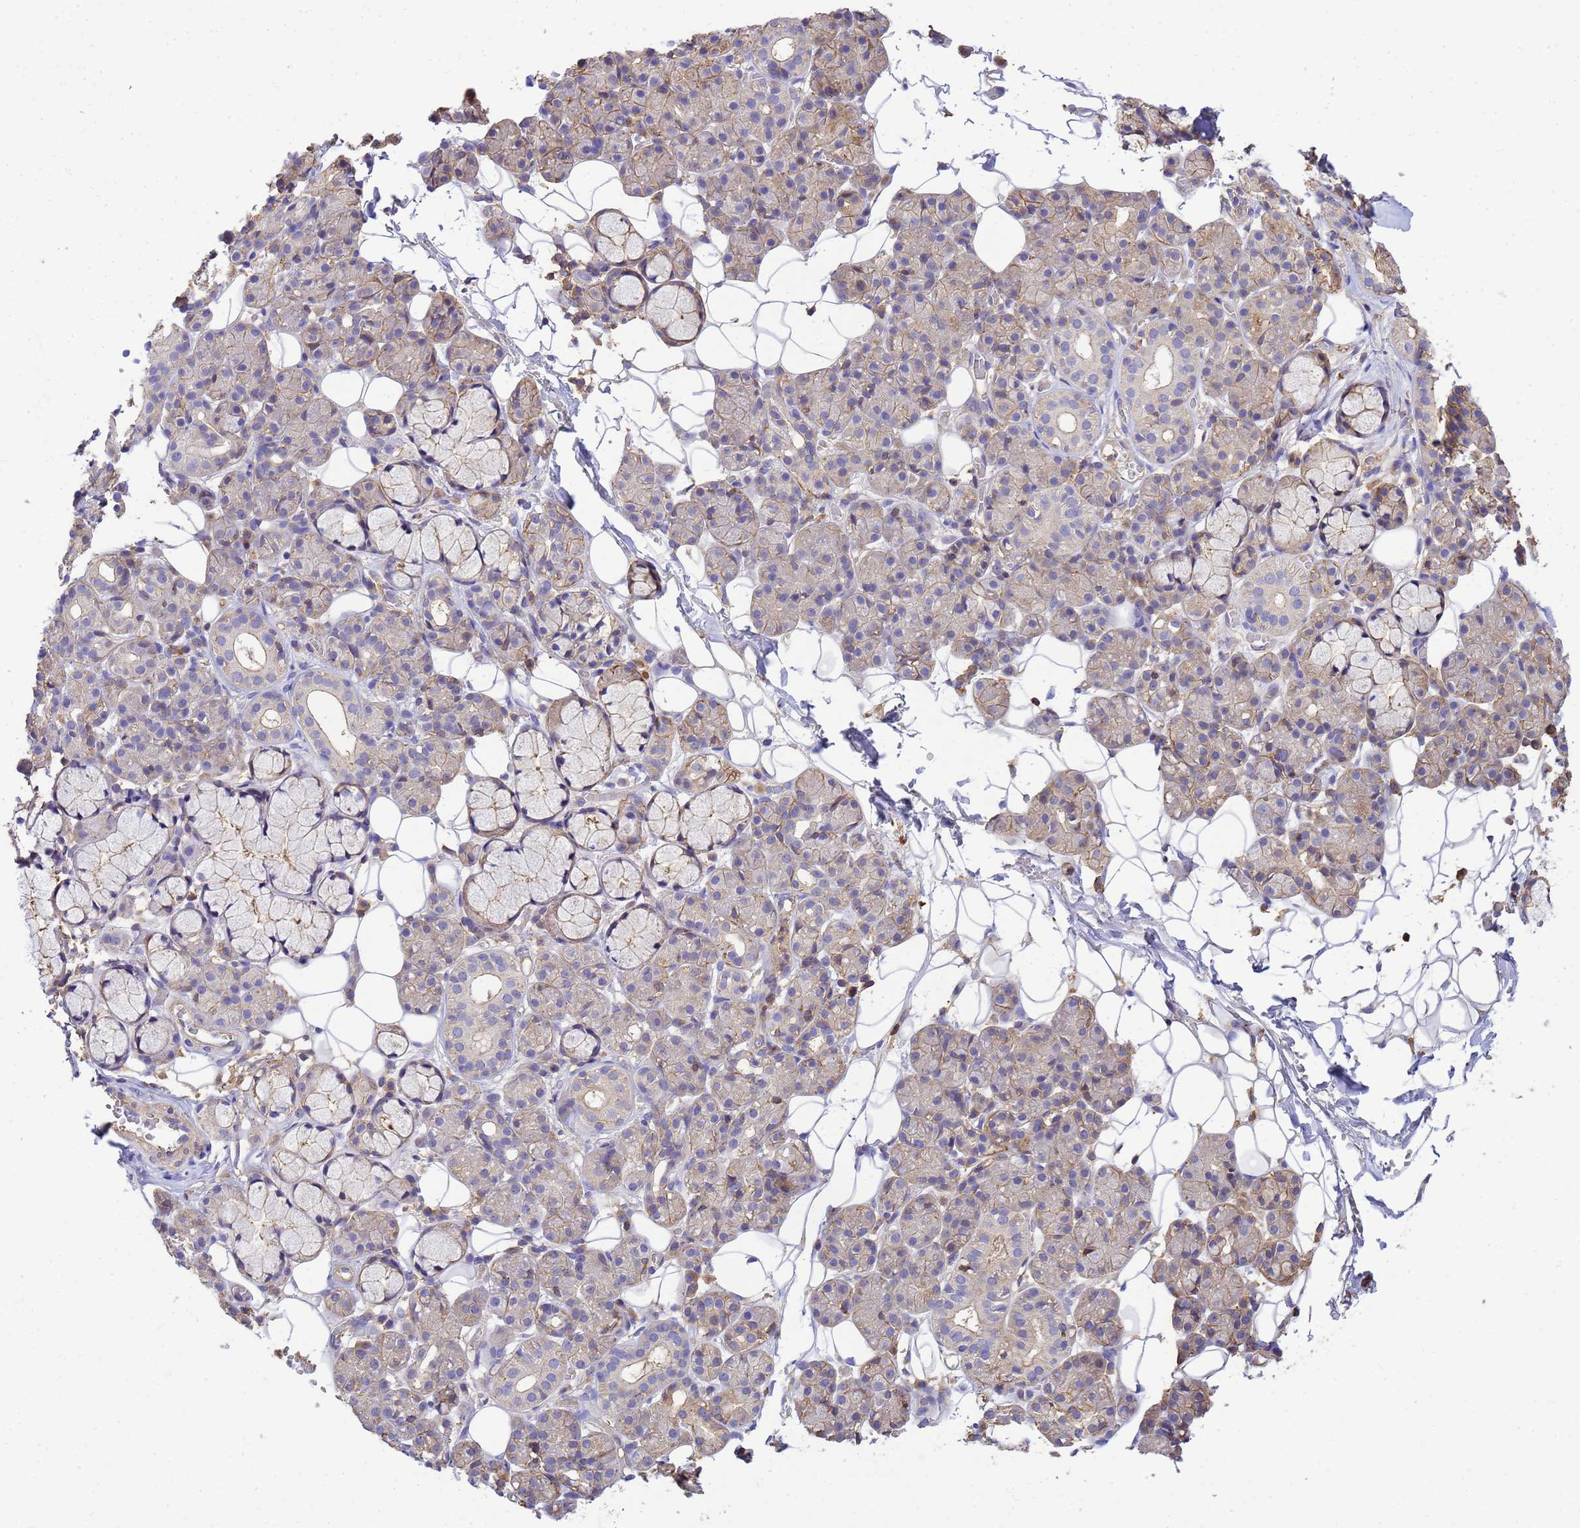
{"staining": {"intensity": "weak", "quantity": "<25%", "location": "cytoplasmic/membranous"}, "tissue": "salivary gland", "cell_type": "Glandular cells", "image_type": "normal", "snomed": [{"axis": "morphology", "description": "Normal tissue, NOS"}, {"axis": "topography", "description": "Salivary gland"}], "caption": "Human salivary gland stained for a protein using IHC exhibits no staining in glandular cells.", "gene": "WDR64", "patient": {"sex": "male", "age": 63}}